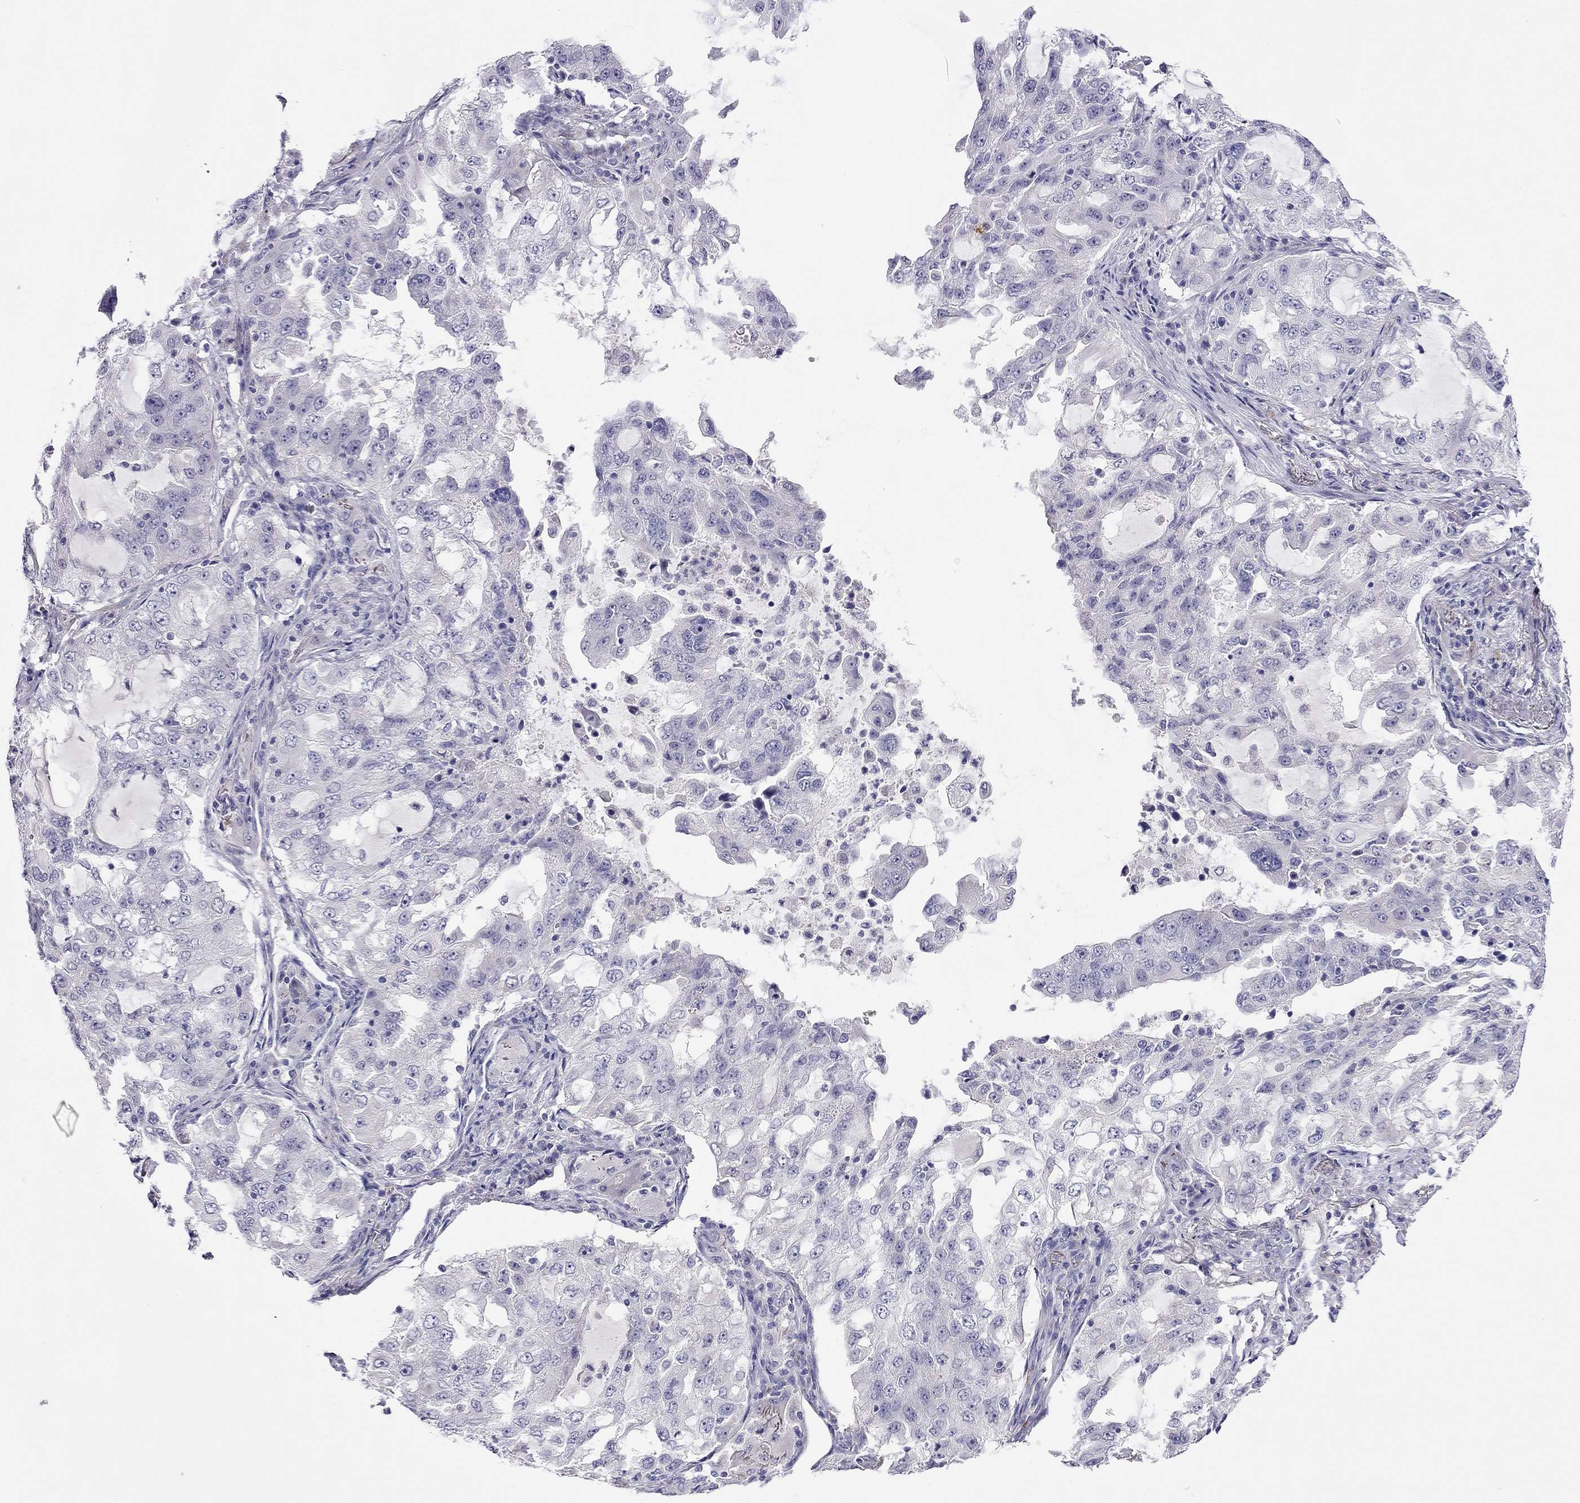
{"staining": {"intensity": "negative", "quantity": "none", "location": "none"}, "tissue": "lung cancer", "cell_type": "Tumor cells", "image_type": "cancer", "snomed": [{"axis": "morphology", "description": "Adenocarcinoma, NOS"}, {"axis": "topography", "description": "Lung"}], "caption": "IHC photomicrograph of human adenocarcinoma (lung) stained for a protein (brown), which exhibits no expression in tumor cells. Brightfield microscopy of IHC stained with DAB (brown) and hematoxylin (blue), captured at high magnification.", "gene": "RTL1", "patient": {"sex": "female", "age": 61}}